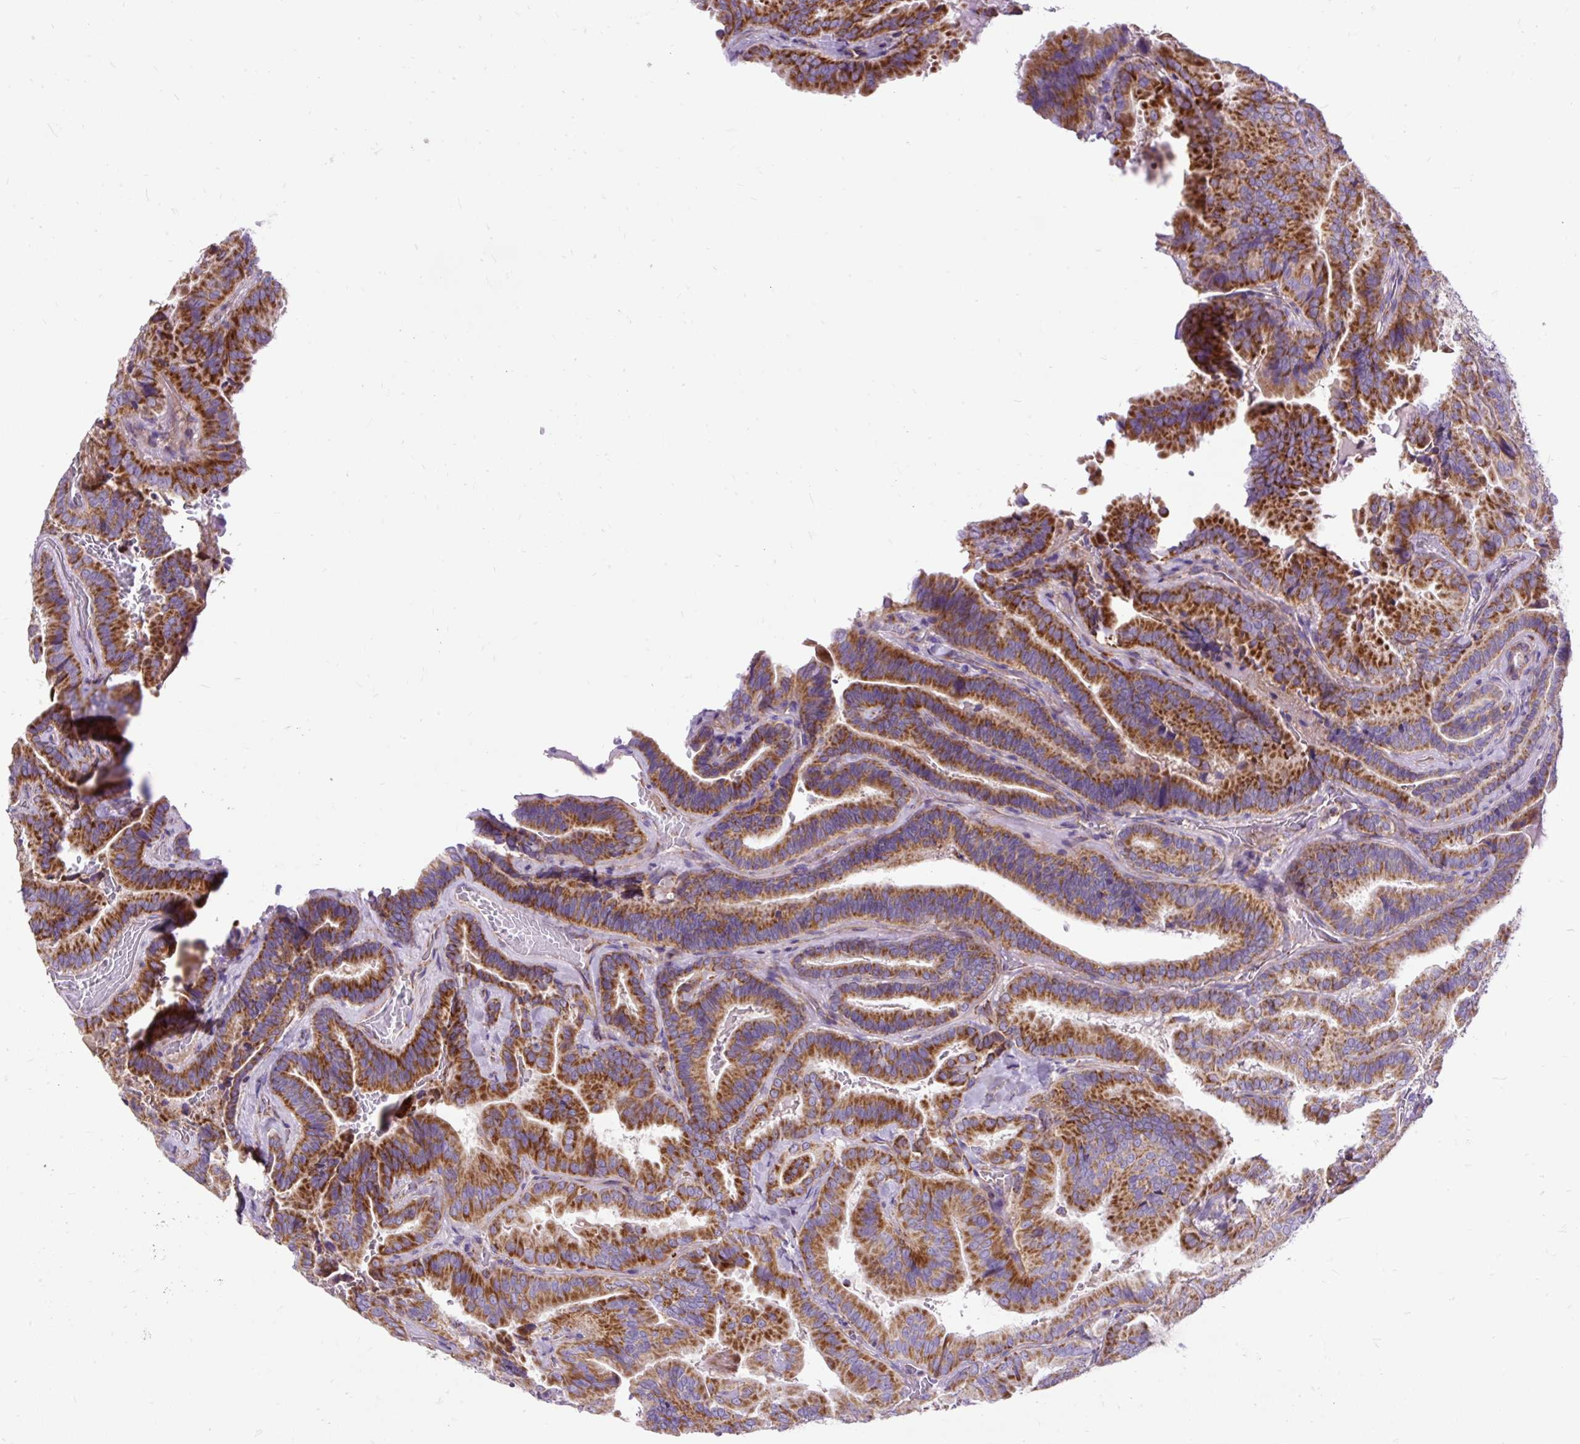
{"staining": {"intensity": "strong", "quantity": ">75%", "location": "cytoplasmic/membranous"}, "tissue": "thyroid cancer", "cell_type": "Tumor cells", "image_type": "cancer", "snomed": [{"axis": "morphology", "description": "Papillary adenocarcinoma, NOS"}, {"axis": "topography", "description": "Thyroid gland"}], "caption": "Strong cytoplasmic/membranous expression for a protein is appreciated in about >75% of tumor cells of thyroid cancer (papillary adenocarcinoma) using immunohistochemistry.", "gene": "TOMM40", "patient": {"sex": "male", "age": 61}}